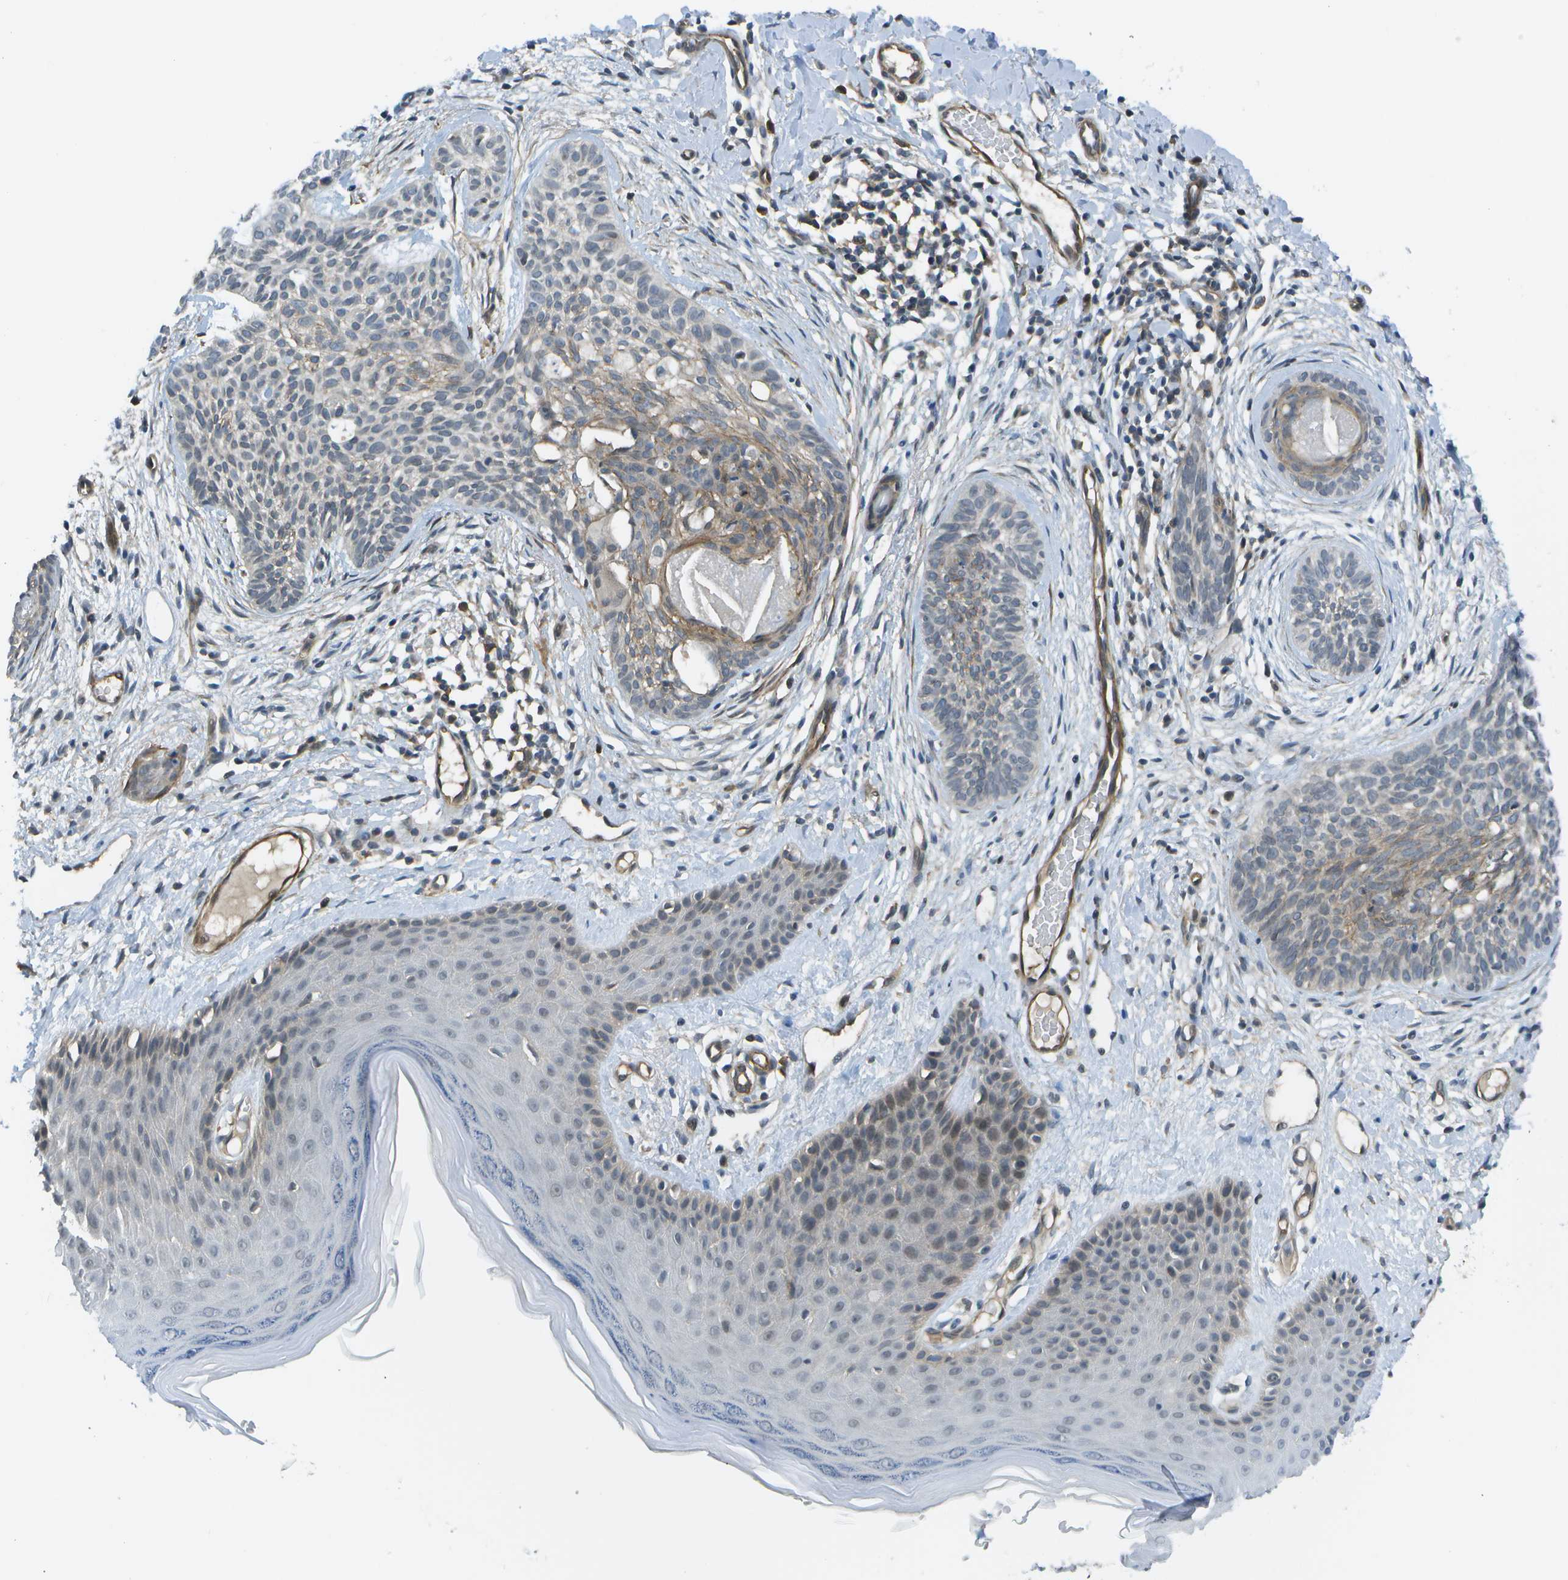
{"staining": {"intensity": "negative", "quantity": "none", "location": "none"}, "tissue": "skin cancer", "cell_type": "Tumor cells", "image_type": "cancer", "snomed": [{"axis": "morphology", "description": "Basal cell carcinoma"}, {"axis": "topography", "description": "Skin"}], "caption": "DAB (3,3'-diaminobenzidine) immunohistochemical staining of basal cell carcinoma (skin) reveals no significant expression in tumor cells. (Brightfield microscopy of DAB (3,3'-diaminobenzidine) immunohistochemistry (IHC) at high magnification).", "gene": "KIAA0040", "patient": {"sex": "female", "age": 59}}